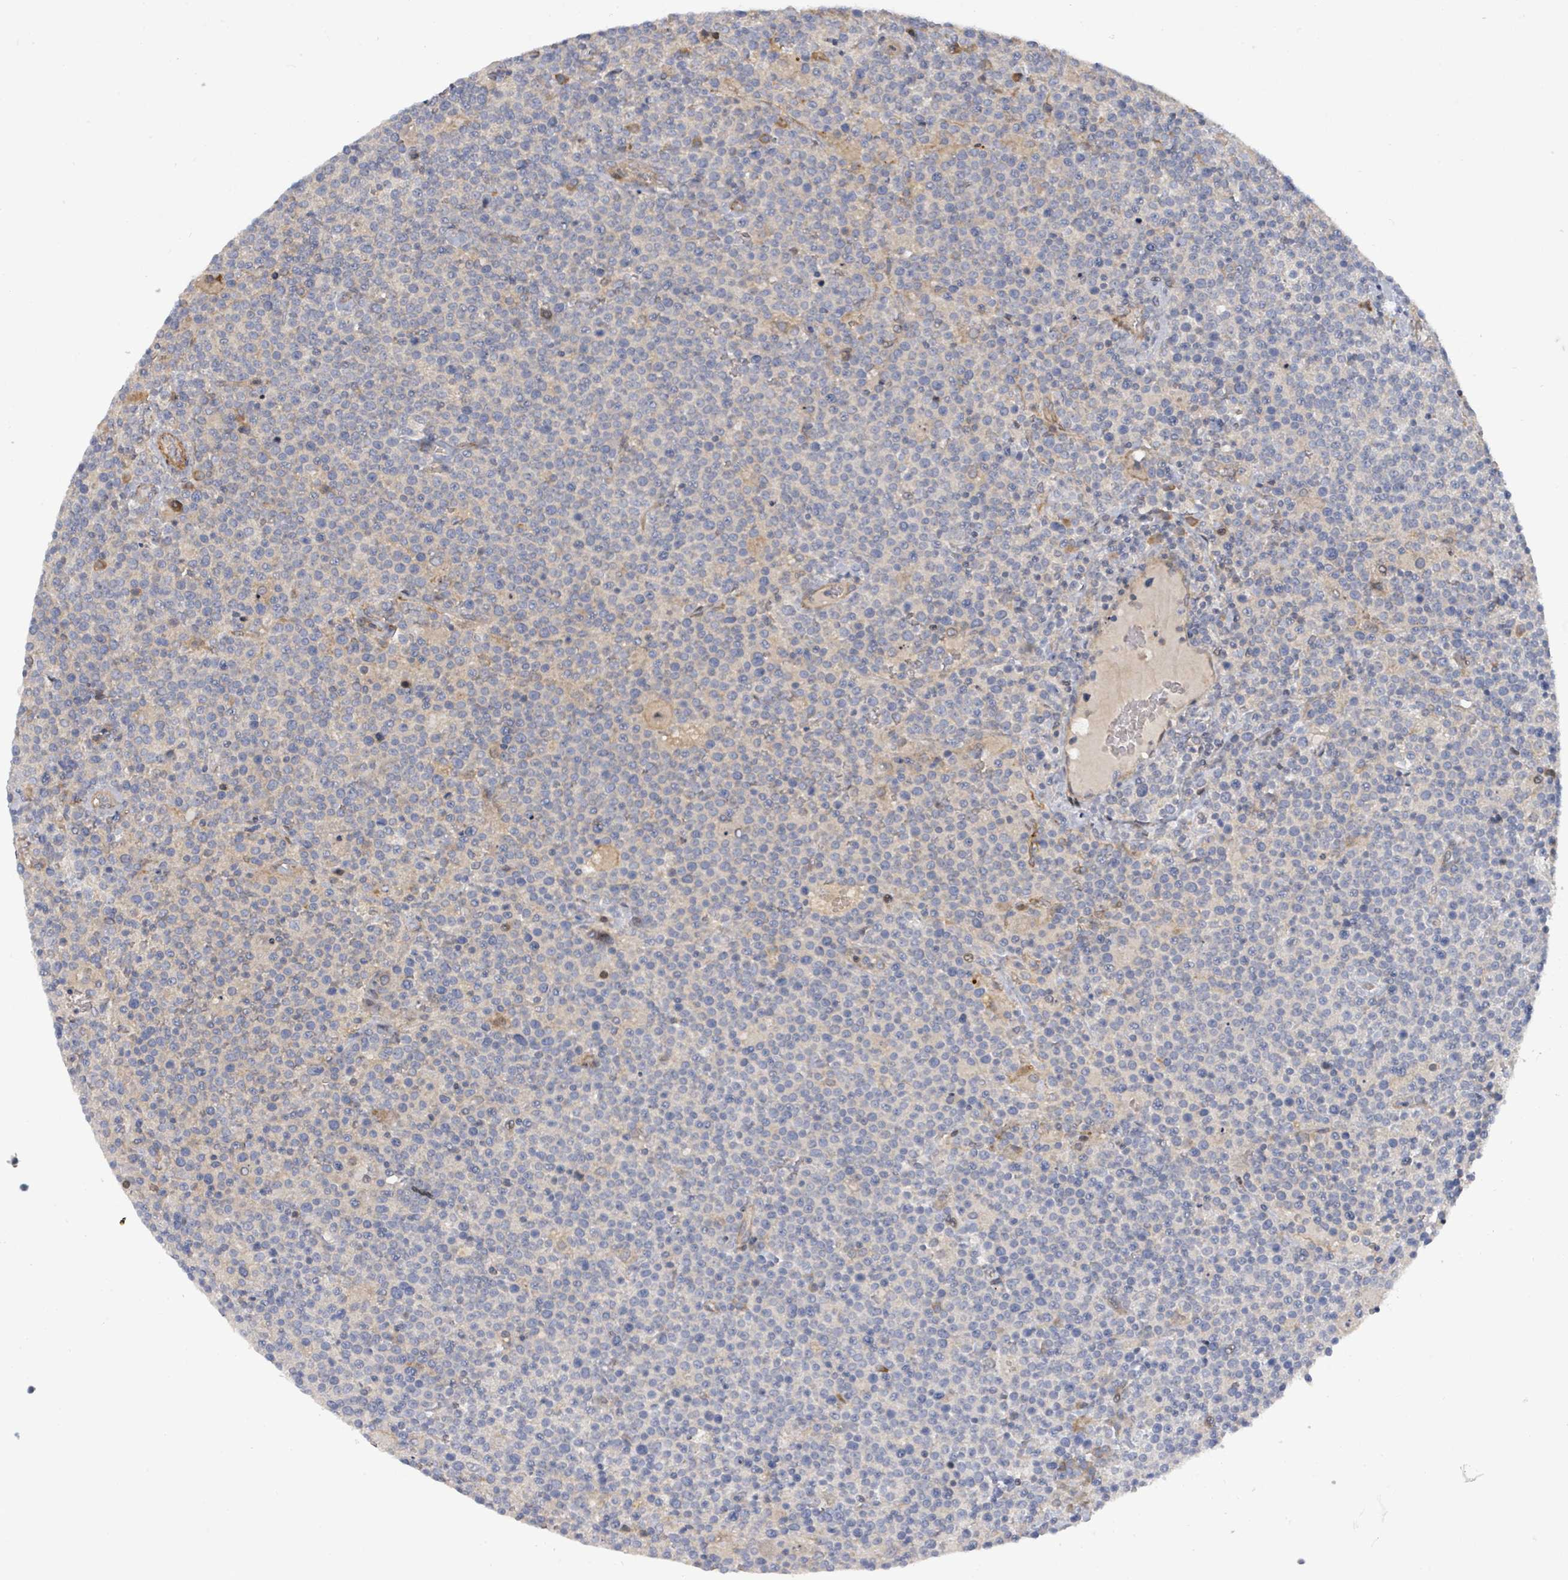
{"staining": {"intensity": "negative", "quantity": "none", "location": "none"}, "tissue": "lymphoma", "cell_type": "Tumor cells", "image_type": "cancer", "snomed": [{"axis": "morphology", "description": "Malignant lymphoma, non-Hodgkin's type, High grade"}, {"axis": "topography", "description": "Lymph node"}], "caption": "Immunohistochemistry (IHC) of malignant lymphoma, non-Hodgkin's type (high-grade) reveals no staining in tumor cells.", "gene": "CFAP210", "patient": {"sex": "male", "age": 61}}